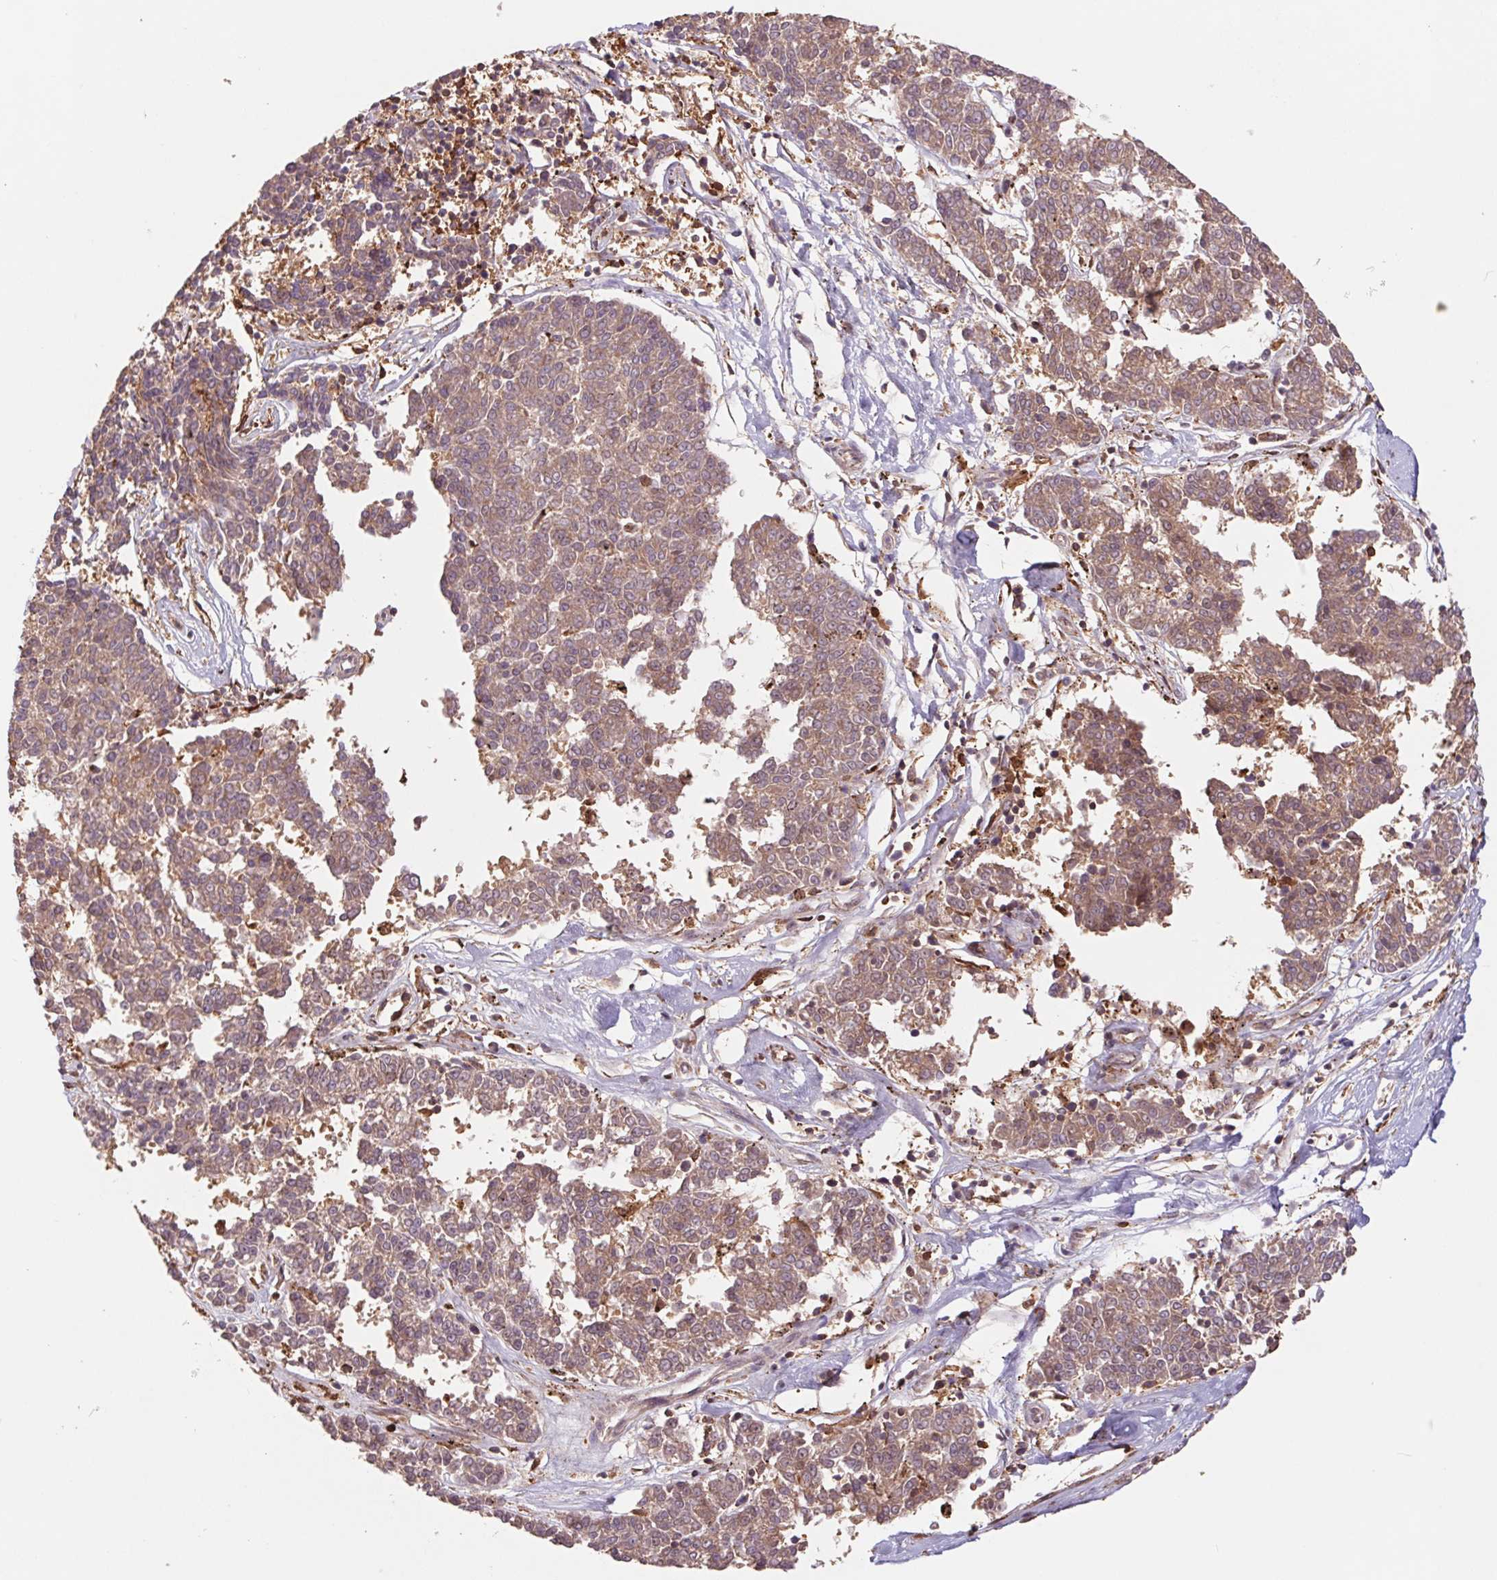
{"staining": {"intensity": "moderate", "quantity": ">75%", "location": "cytoplasmic/membranous"}, "tissue": "melanoma", "cell_type": "Tumor cells", "image_type": "cancer", "snomed": [{"axis": "morphology", "description": "Malignant melanoma, NOS"}, {"axis": "topography", "description": "Skin"}], "caption": "Immunohistochemical staining of malignant melanoma shows medium levels of moderate cytoplasmic/membranous protein positivity in about >75% of tumor cells.", "gene": "URM1", "patient": {"sex": "female", "age": 72}}